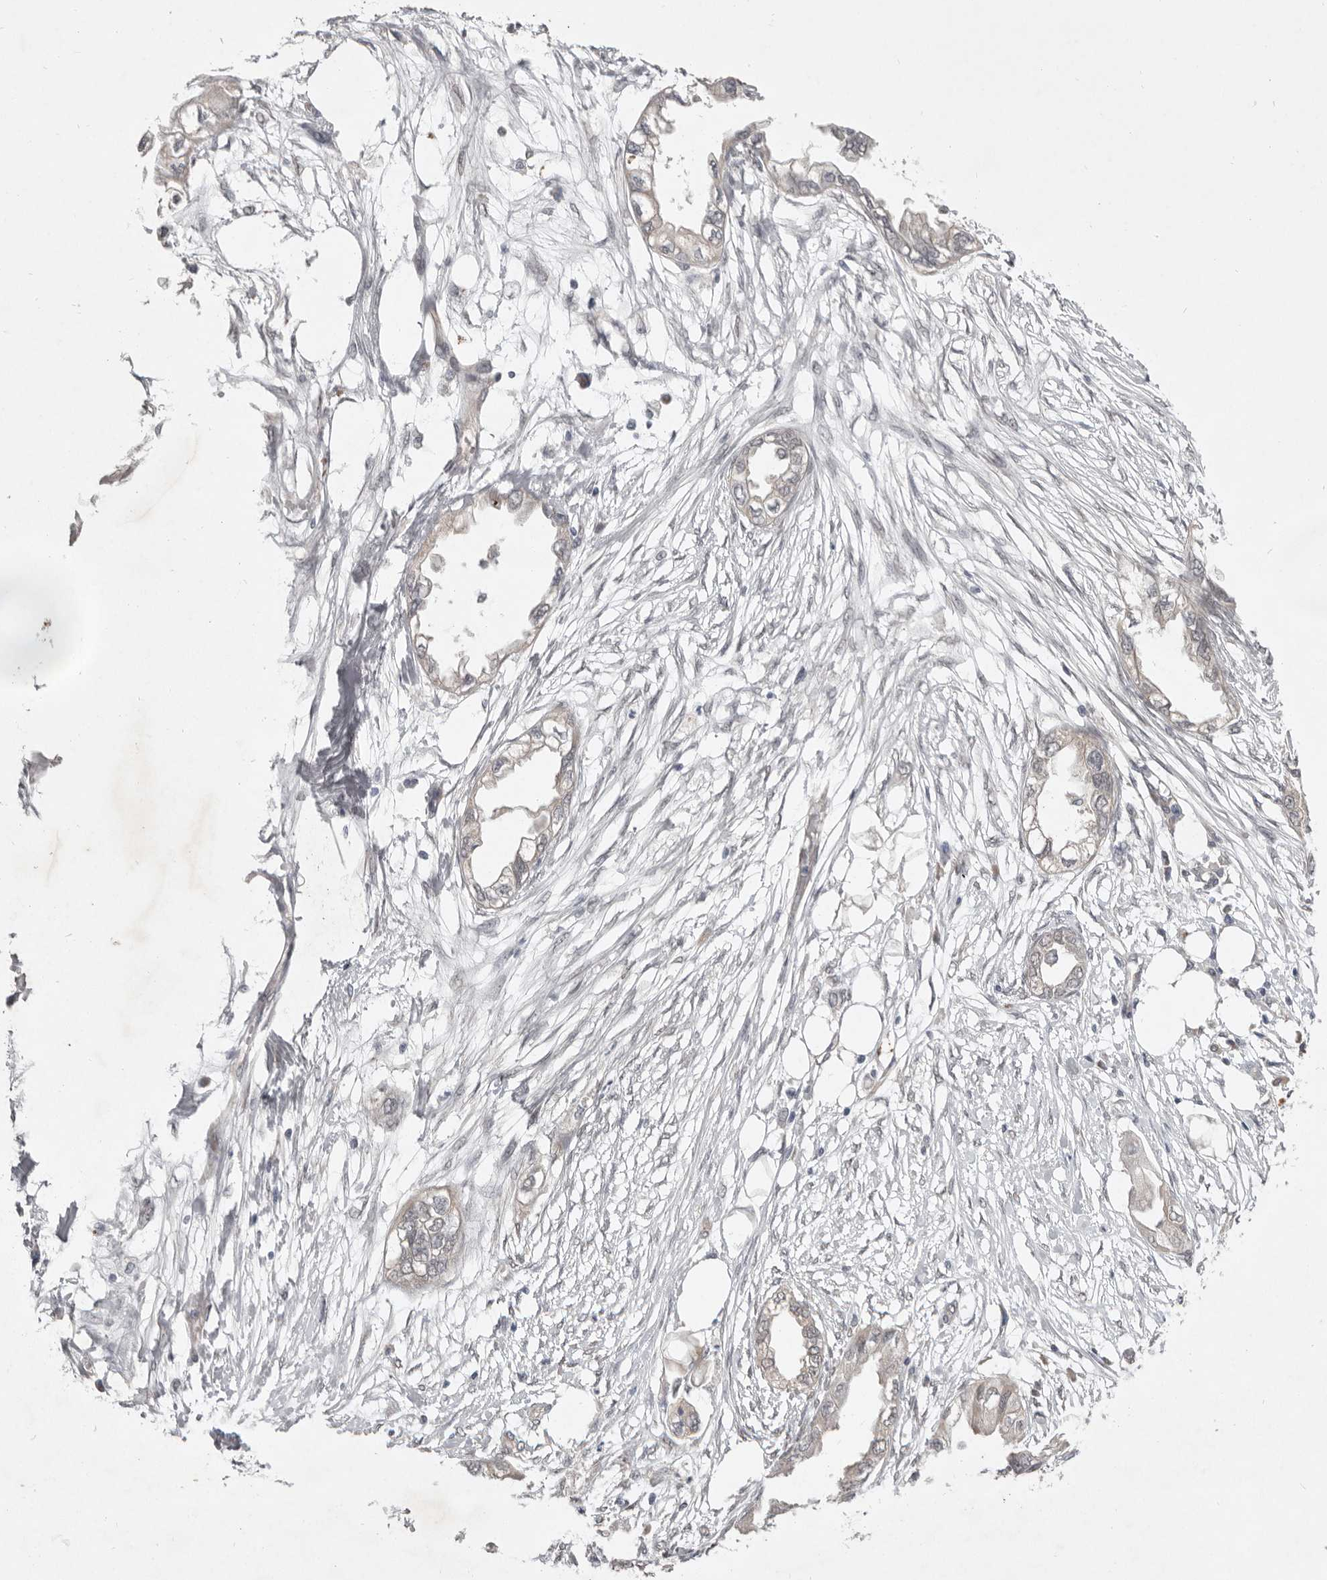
{"staining": {"intensity": "negative", "quantity": "none", "location": "none"}, "tissue": "endometrial cancer", "cell_type": "Tumor cells", "image_type": "cancer", "snomed": [{"axis": "morphology", "description": "Adenocarcinoma, NOS"}, {"axis": "morphology", "description": "Adenocarcinoma, metastatic, NOS"}, {"axis": "topography", "description": "Adipose tissue"}, {"axis": "topography", "description": "Endometrium"}], "caption": "Endometrial adenocarcinoma stained for a protein using IHC demonstrates no expression tumor cells.", "gene": "NSUN4", "patient": {"sex": "female", "age": 67}}